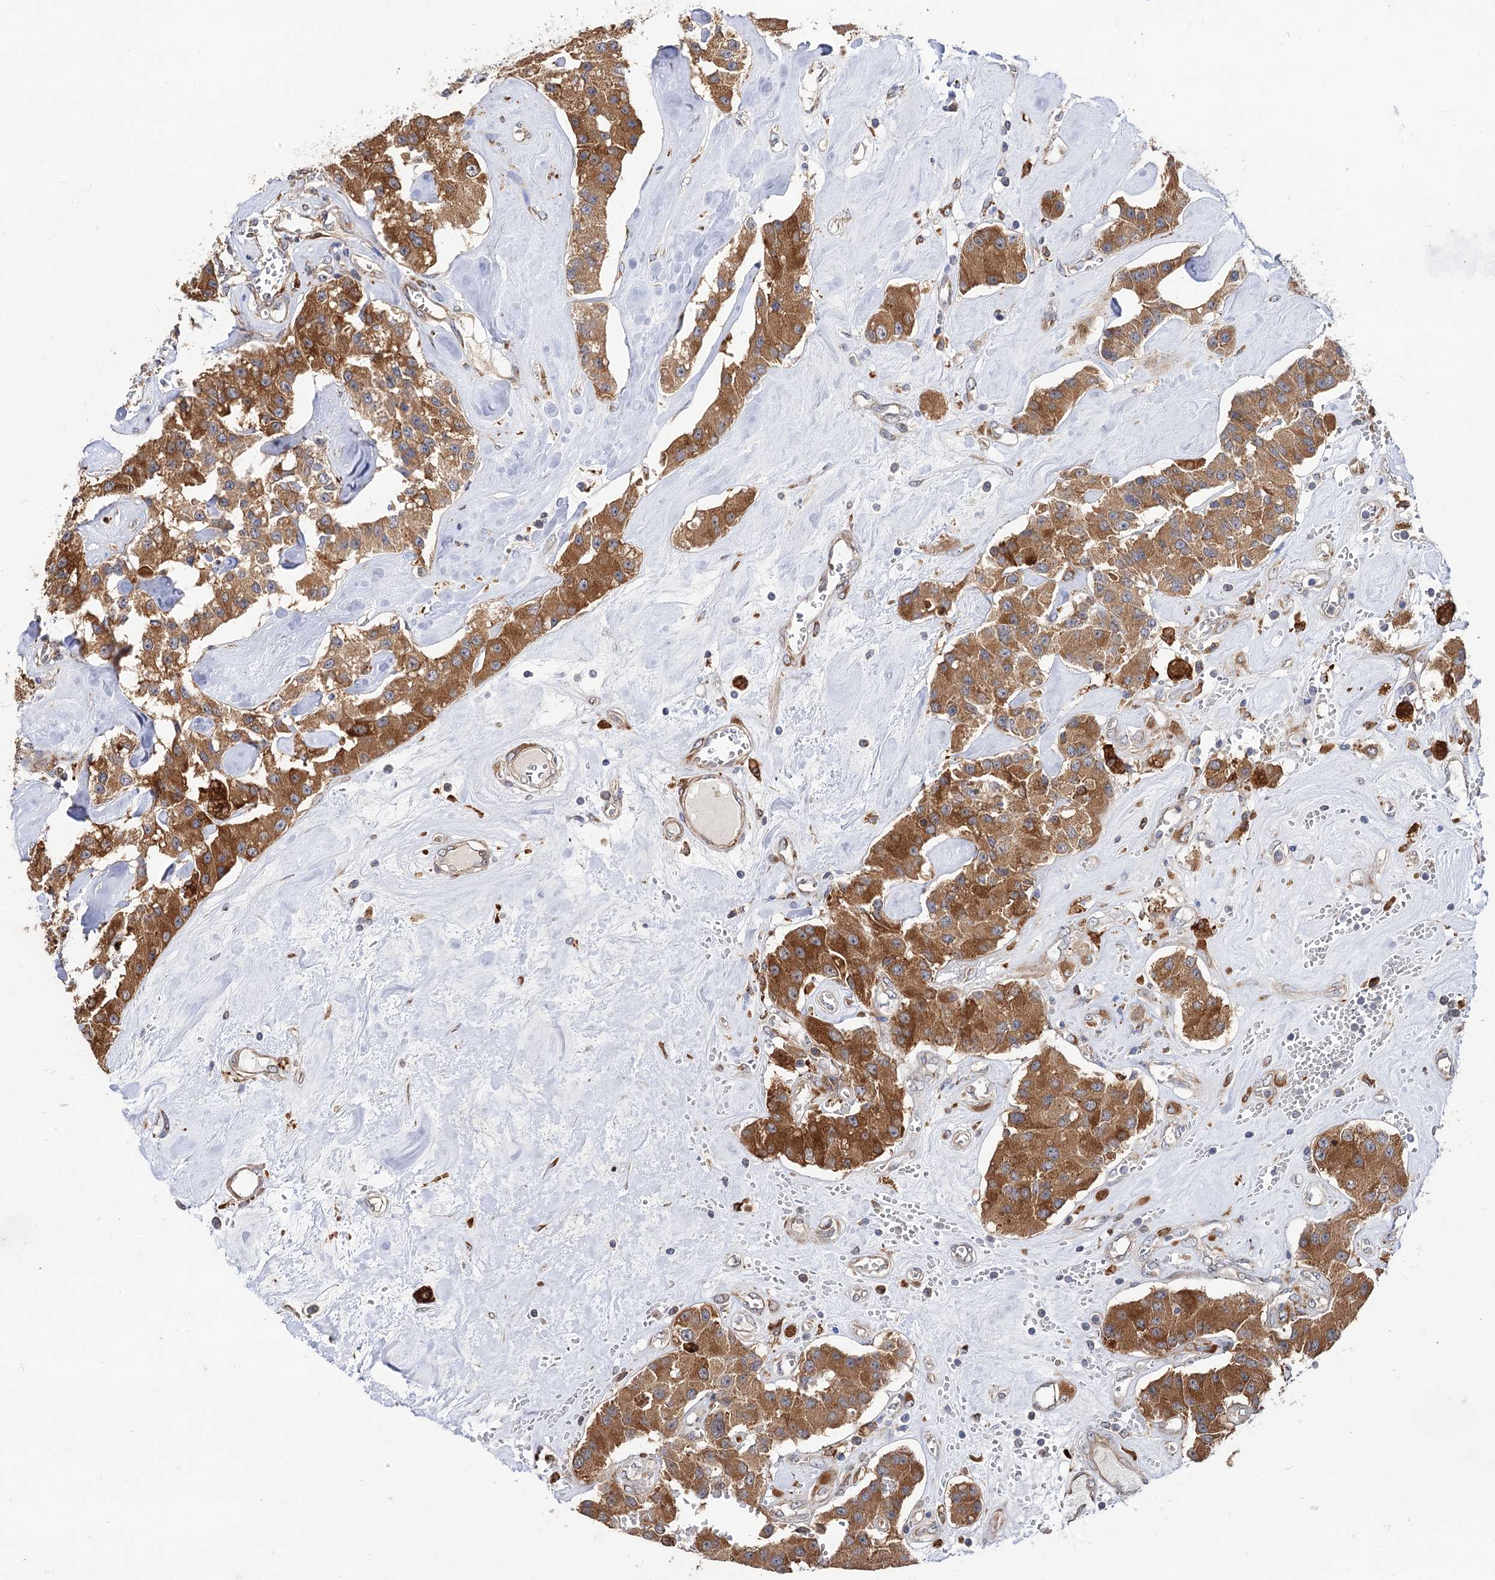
{"staining": {"intensity": "moderate", "quantity": ">75%", "location": "cytoplasmic/membranous"}, "tissue": "carcinoid", "cell_type": "Tumor cells", "image_type": "cancer", "snomed": [{"axis": "morphology", "description": "Carcinoid, malignant, NOS"}, {"axis": "topography", "description": "Pancreas"}], "caption": "The histopathology image shows a brown stain indicating the presence of a protein in the cytoplasmic/membranous of tumor cells in carcinoid. The protein is shown in brown color, while the nuclei are stained blue.", "gene": "PPIP5K2", "patient": {"sex": "male", "age": 41}}